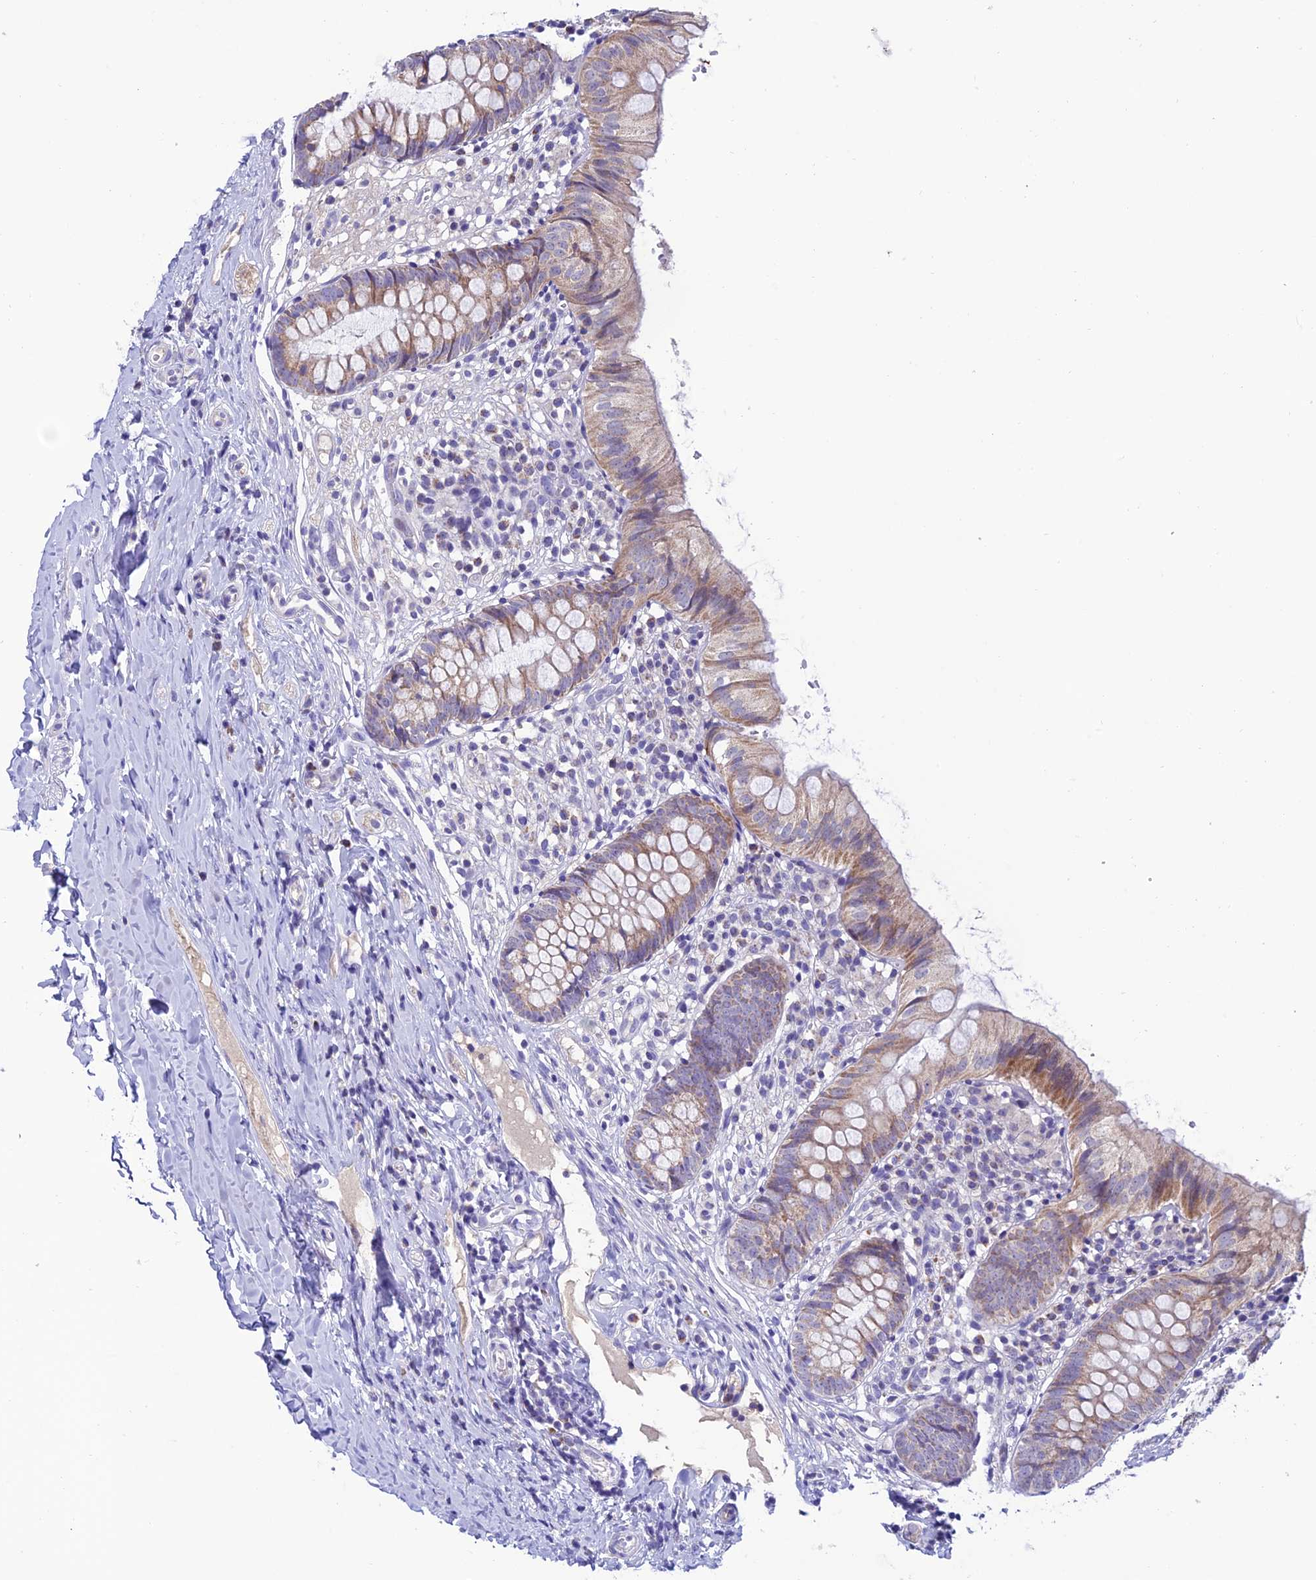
{"staining": {"intensity": "moderate", "quantity": "25%-75%", "location": "cytoplasmic/membranous"}, "tissue": "appendix", "cell_type": "Glandular cells", "image_type": "normal", "snomed": [{"axis": "morphology", "description": "Normal tissue, NOS"}, {"axis": "topography", "description": "Appendix"}], "caption": "Immunohistochemical staining of unremarkable appendix reveals medium levels of moderate cytoplasmic/membranous positivity in approximately 25%-75% of glandular cells. (brown staining indicates protein expression, while blue staining denotes nuclei).", "gene": "SLC10A1", "patient": {"sex": "male", "age": 8}}